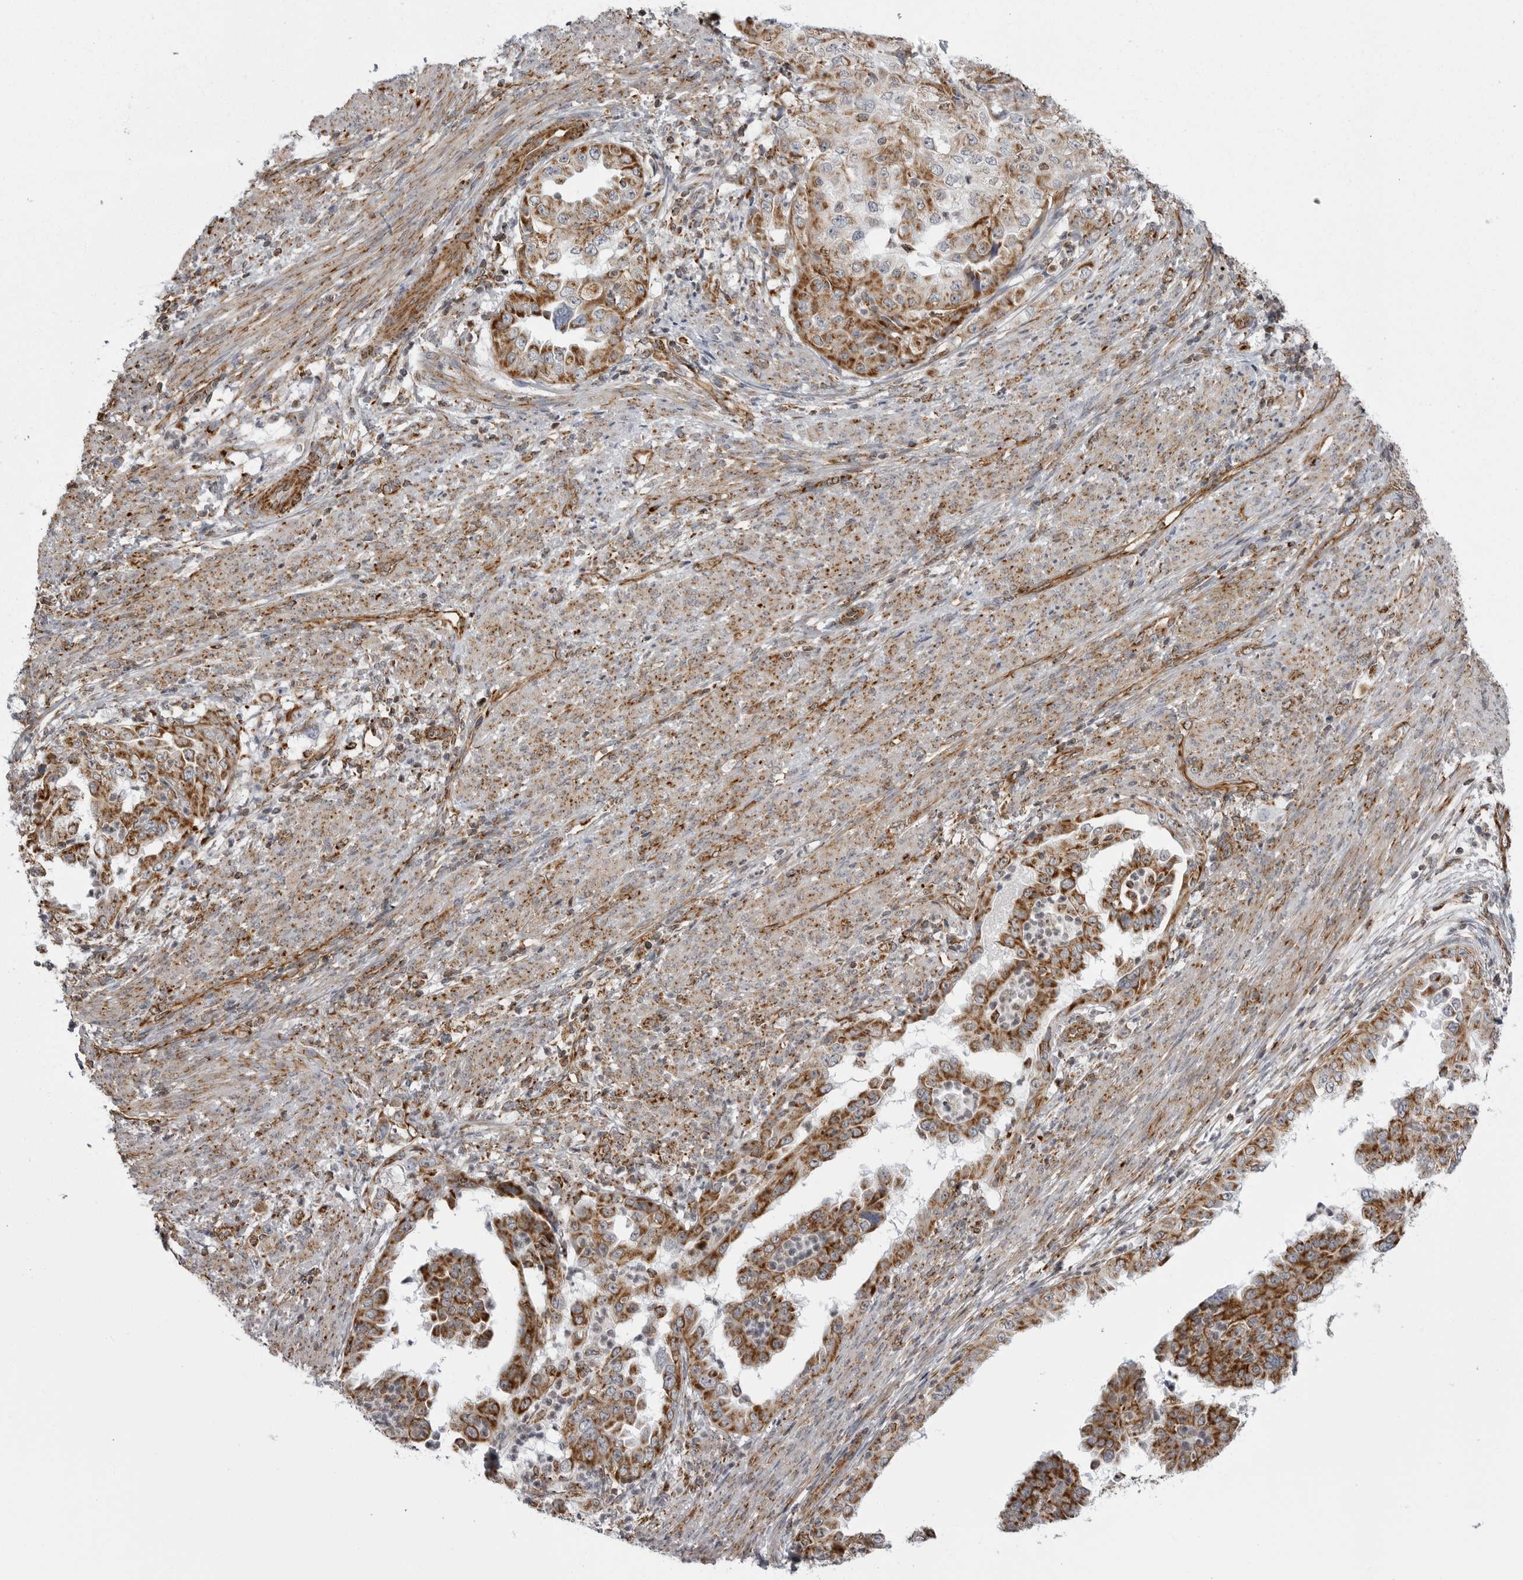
{"staining": {"intensity": "strong", "quantity": ">75%", "location": "cytoplasmic/membranous"}, "tissue": "endometrial cancer", "cell_type": "Tumor cells", "image_type": "cancer", "snomed": [{"axis": "morphology", "description": "Adenocarcinoma, NOS"}, {"axis": "topography", "description": "Endometrium"}], "caption": "A brown stain labels strong cytoplasmic/membranous expression of a protein in endometrial cancer tumor cells.", "gene": "FH", "patient": {"sex": "female", "age": 85}}